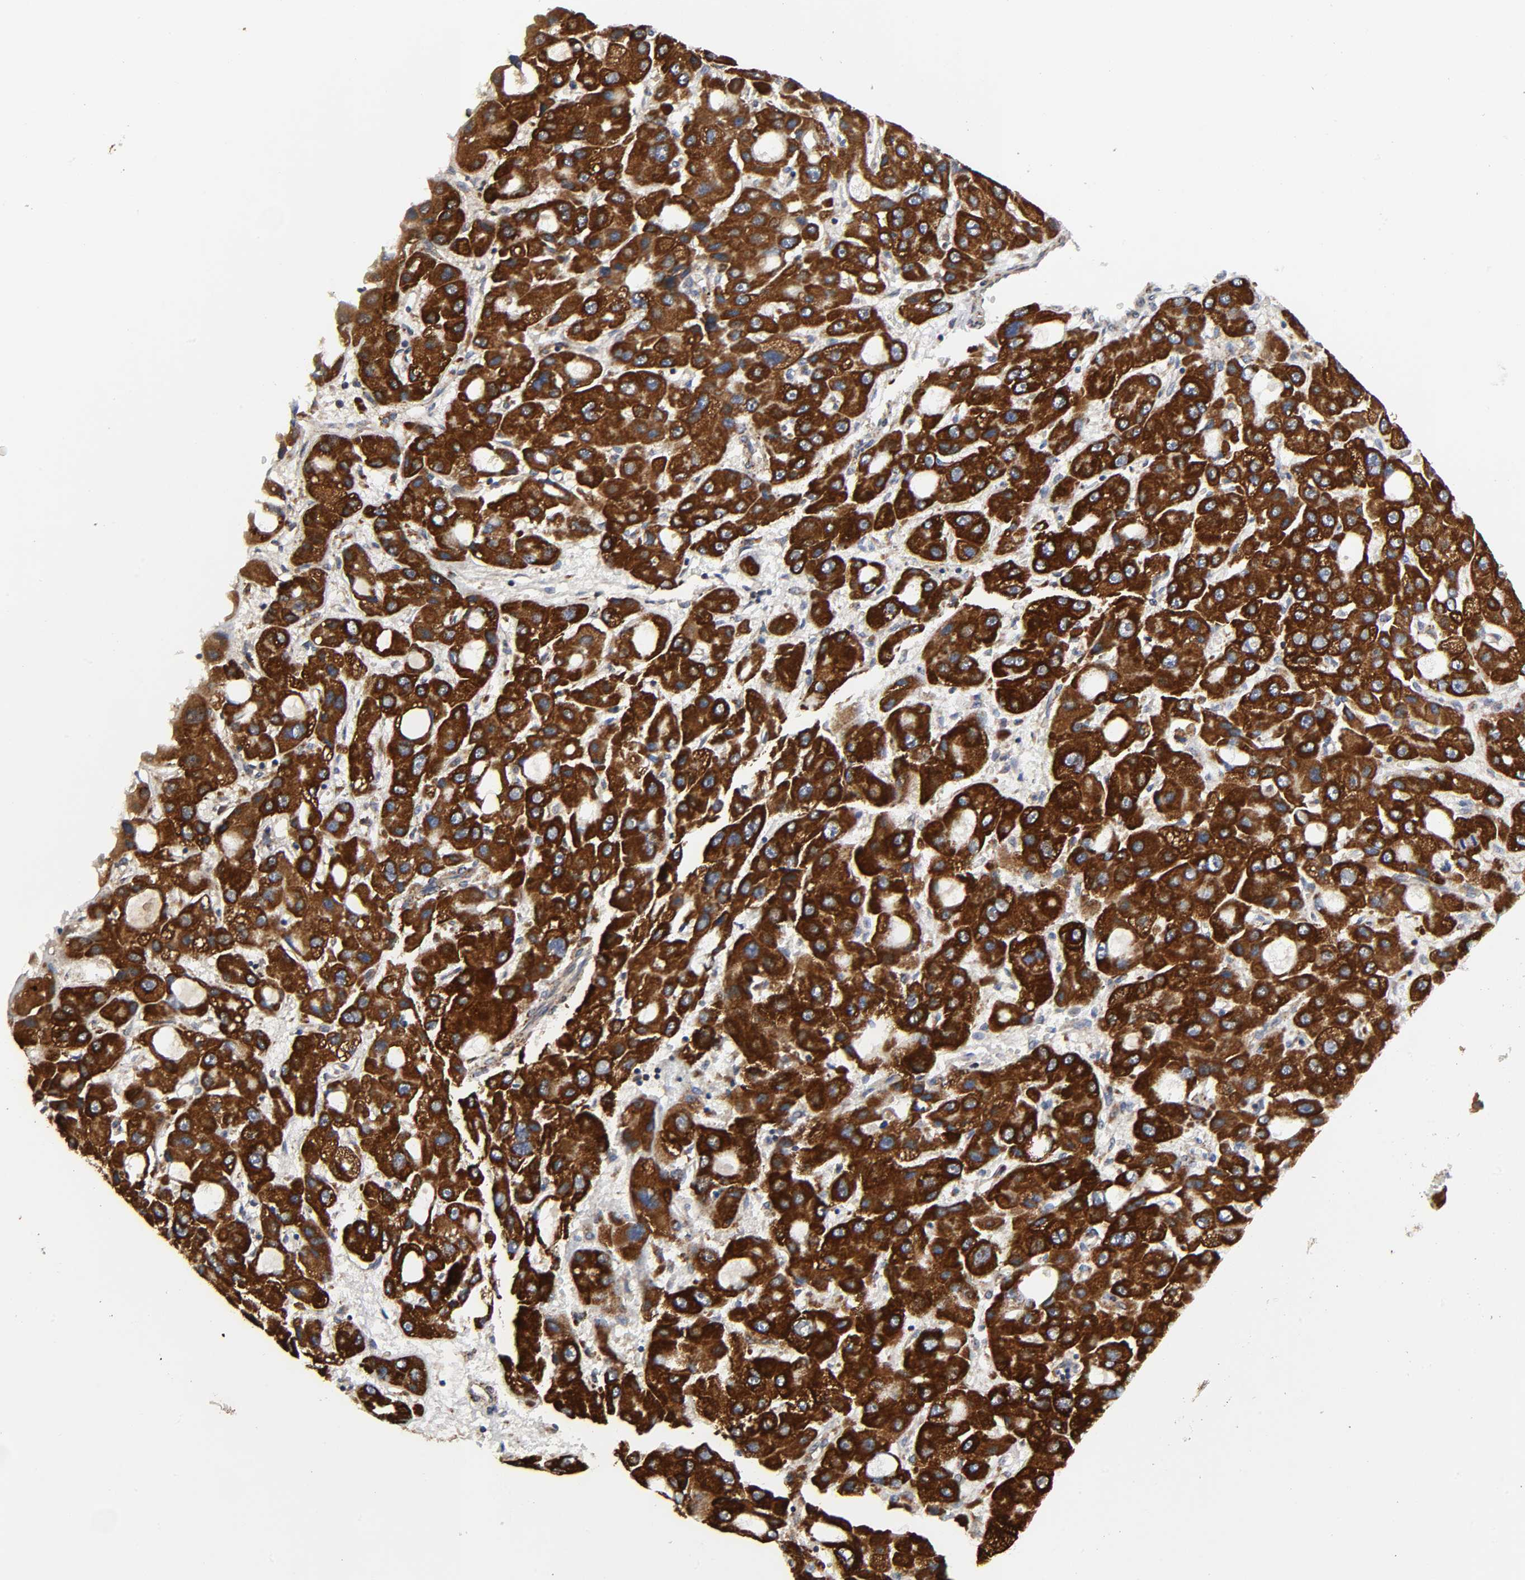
{"staining": {"intensity": "strong", "quantity": ">75%", "location": "cytoplasmic/membranous"}, "tissue": "liver cancer", "cell_type": "Tumor cells", "image_type": "cancer", "snomed": [{"axis": "morphology", "description": "Carcinoma, Hepatocellular, NOS"}, {"axis": "topography", "description": "Liver"}], "caption": "Immunohistochemical staining of human liver cancer (hepatocellular carcinoma) reveals high levels of strong cytoplasmic/membranous staining in approximately >75% of tumor cells.", "gene": "COX6B1", "patient": {"sex": "male", "age": 55}}